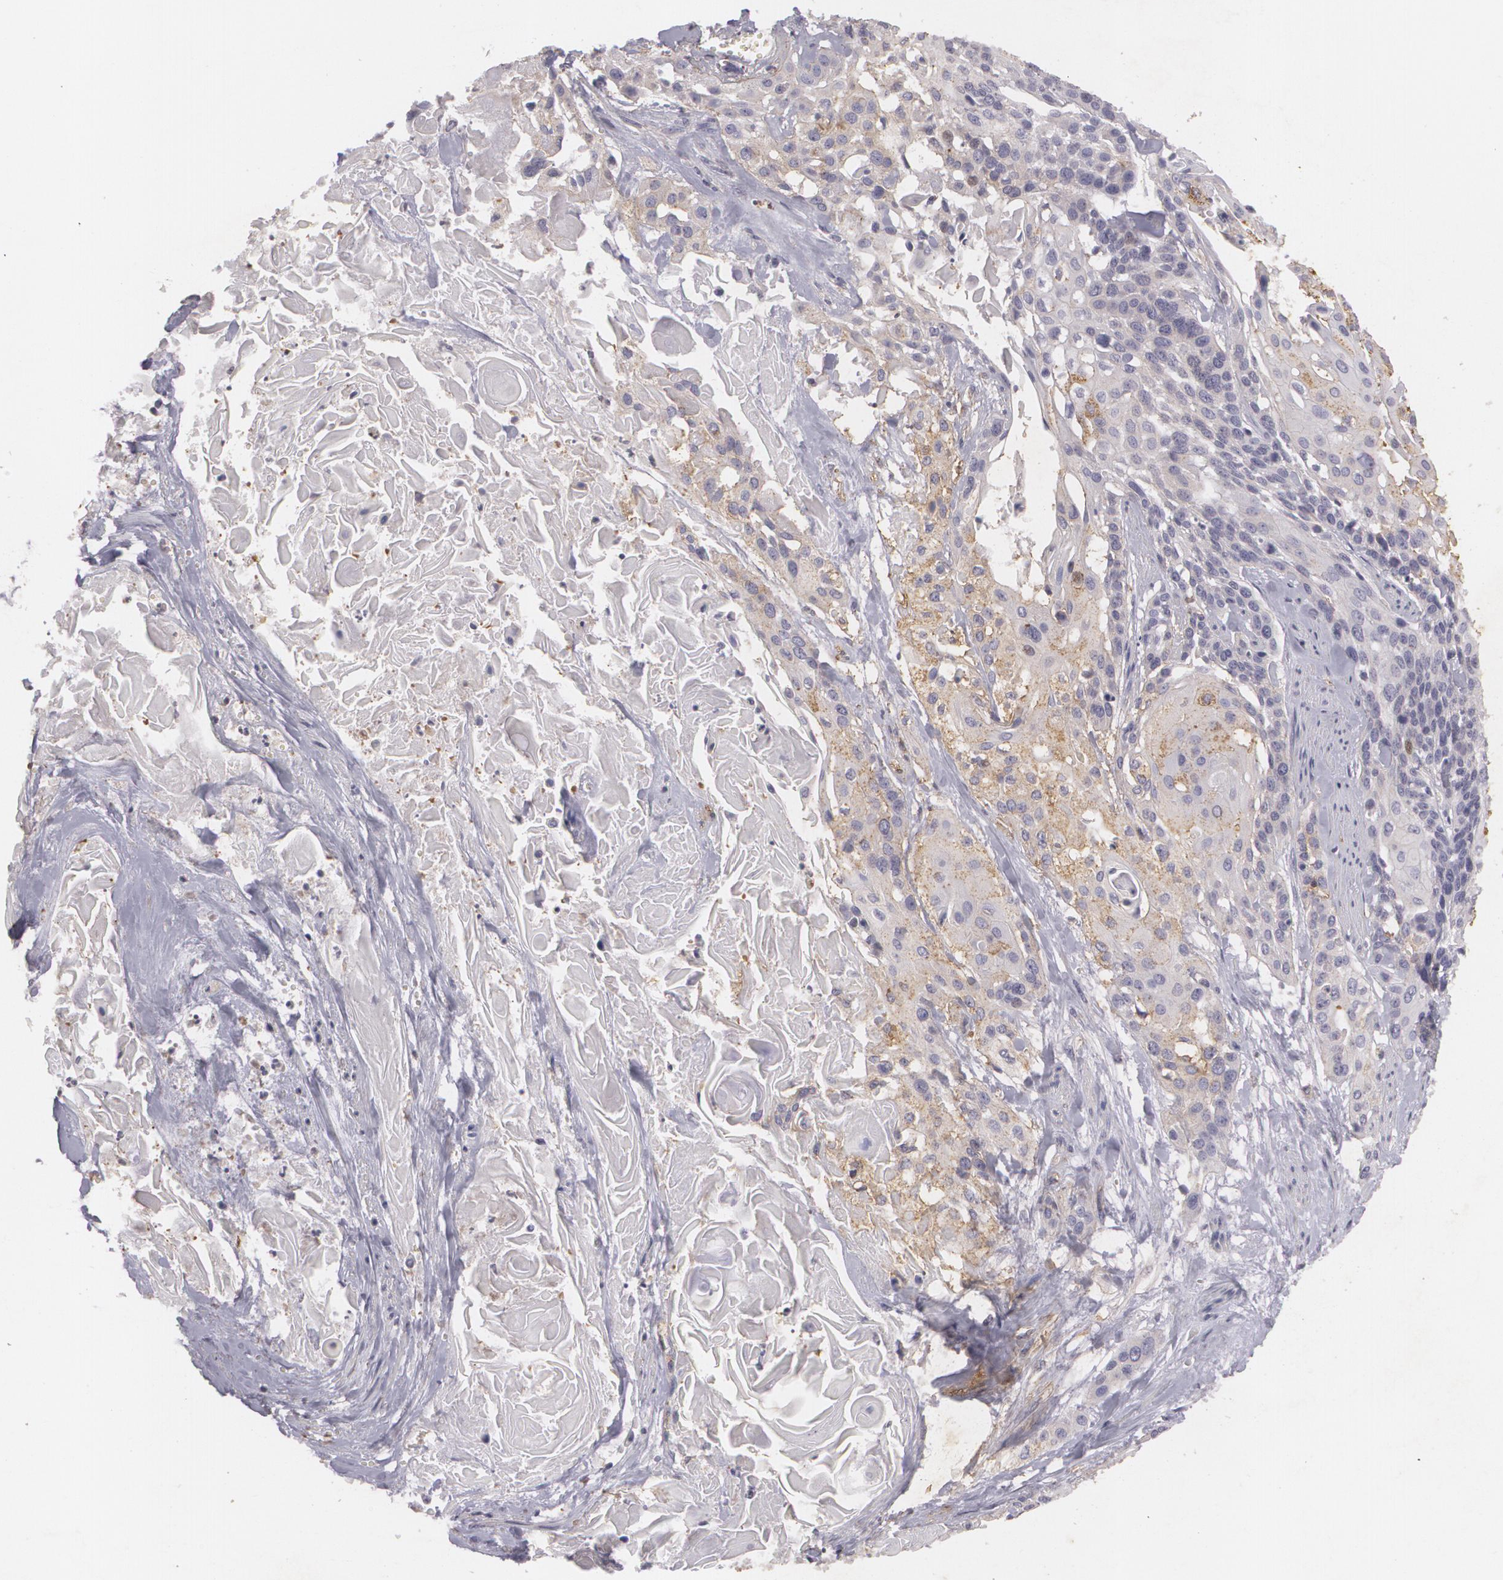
{"staining": {"intensity": "weak", "quantity": "<25%", "location": "cytoplasmic/membranous"}, "tissue": "cervical cancer", "cell_type": "Tumor cells", "image_type": "cancer", "snomed": [{"axis": "morphology", "description": "Squamous cell carcinoma, NOS"}, {"axis": "topography", "description": "Cervix"}], "caption": "Immunohistochemistry (IHC) histopathology image of human cervical squamous cell carcinoma stained for a protein (brown), which shows no expression in tumor cells.", "gene": "KCNA4", "patient": {"sex": "female", "age": 57}}